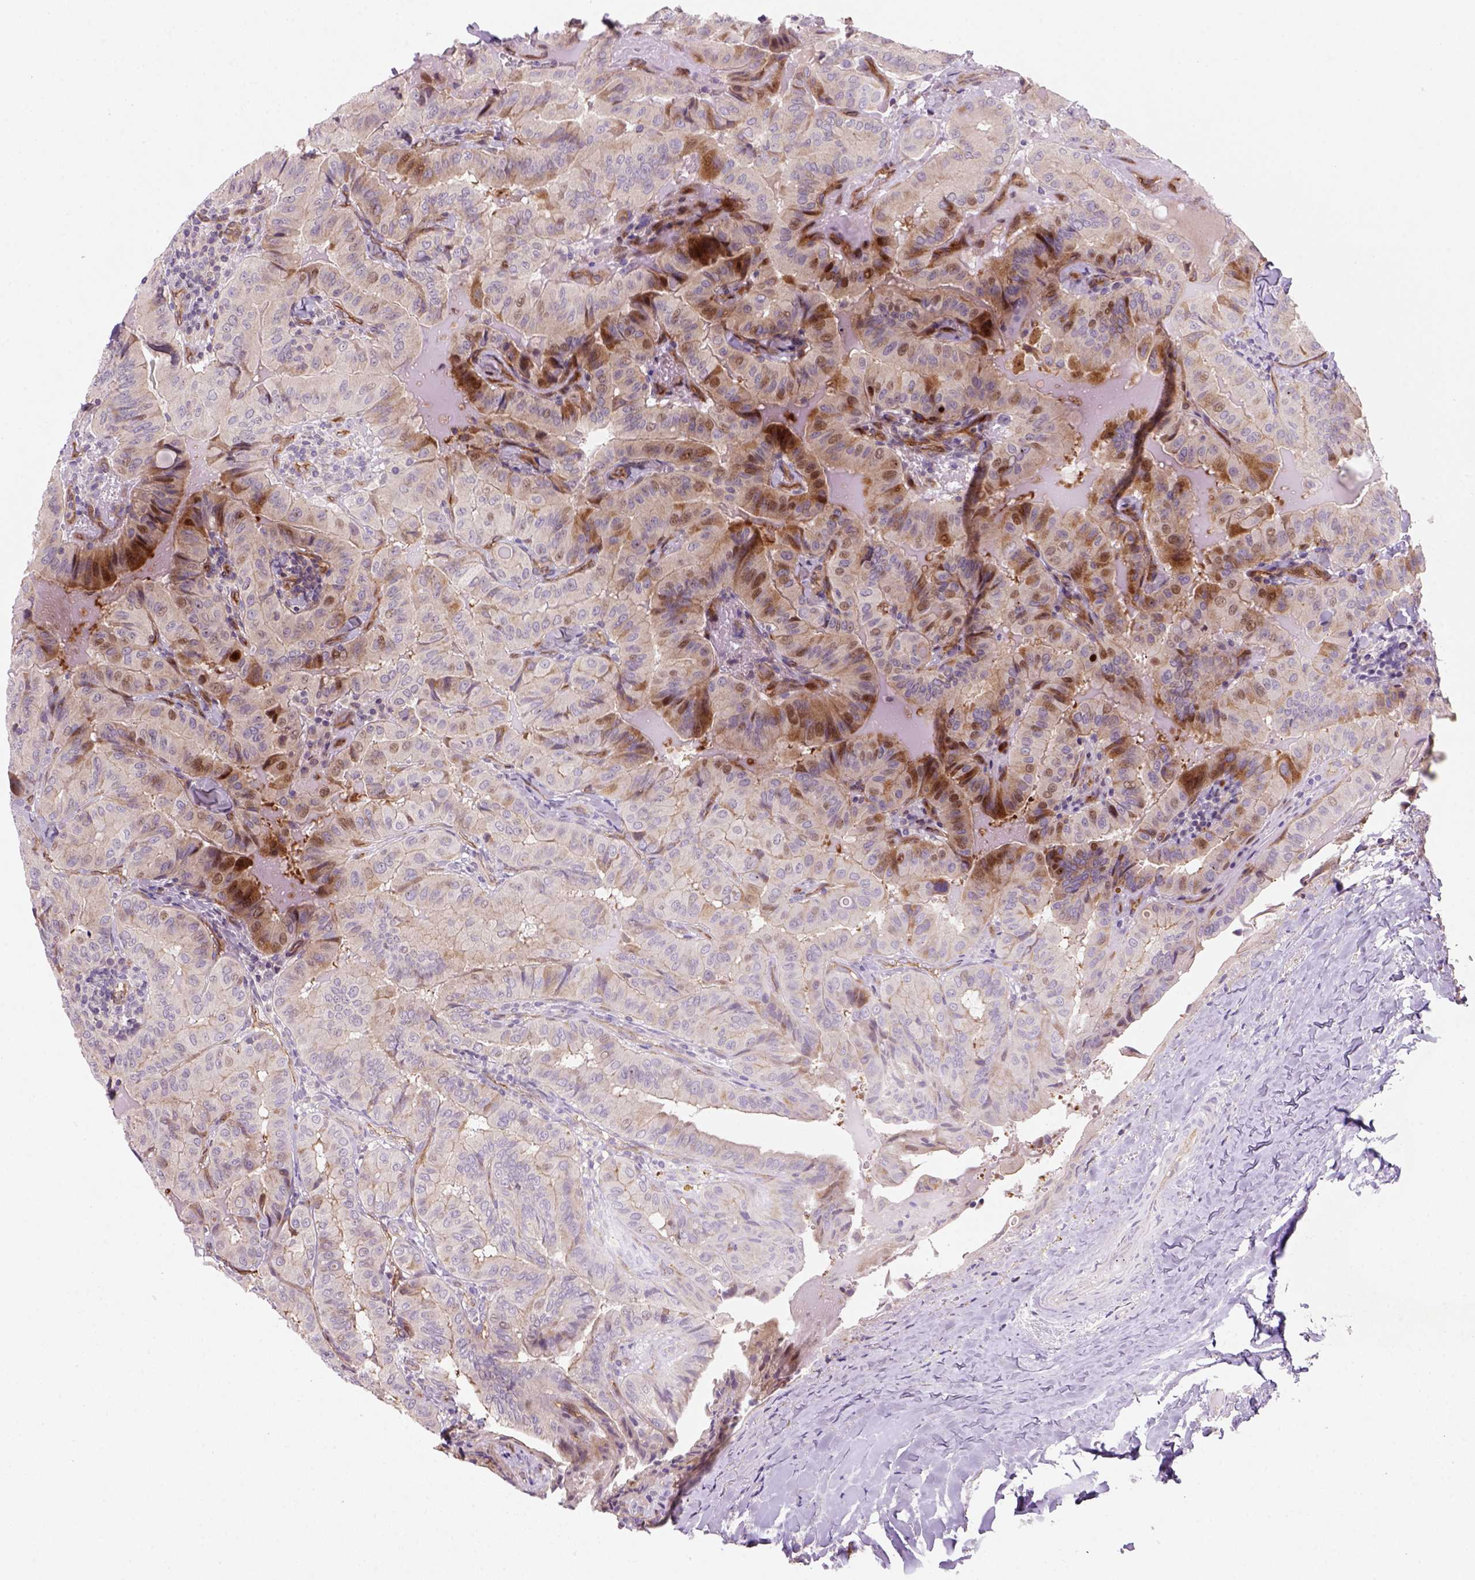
{"staining": {"intensity": "moderate", "quantity": "<25%", "location": "cytoplasmic/membranous,nuclear"}, "tissue": "thyroid cancer", "cell_type": "Tumor cells", "image_type": "cancer", "snomed": [{"axis": "morphology", "description": "Papillary adenocarcinoma, NOS"}, {"axis": "topography", "description": "Thyroid gland"}], "caption": "Protein staining exhibits moderate cytoplasmic/membranous and nuclear positivity in about <25% of tumor cells in thyroid cancer. (DAB (3,3'-diaminobenzidine) IHC, brown staining for protein, blue staining for nuclei).", "gene": "VSTM5", "patient": {"sex": "female", "age": 68}}